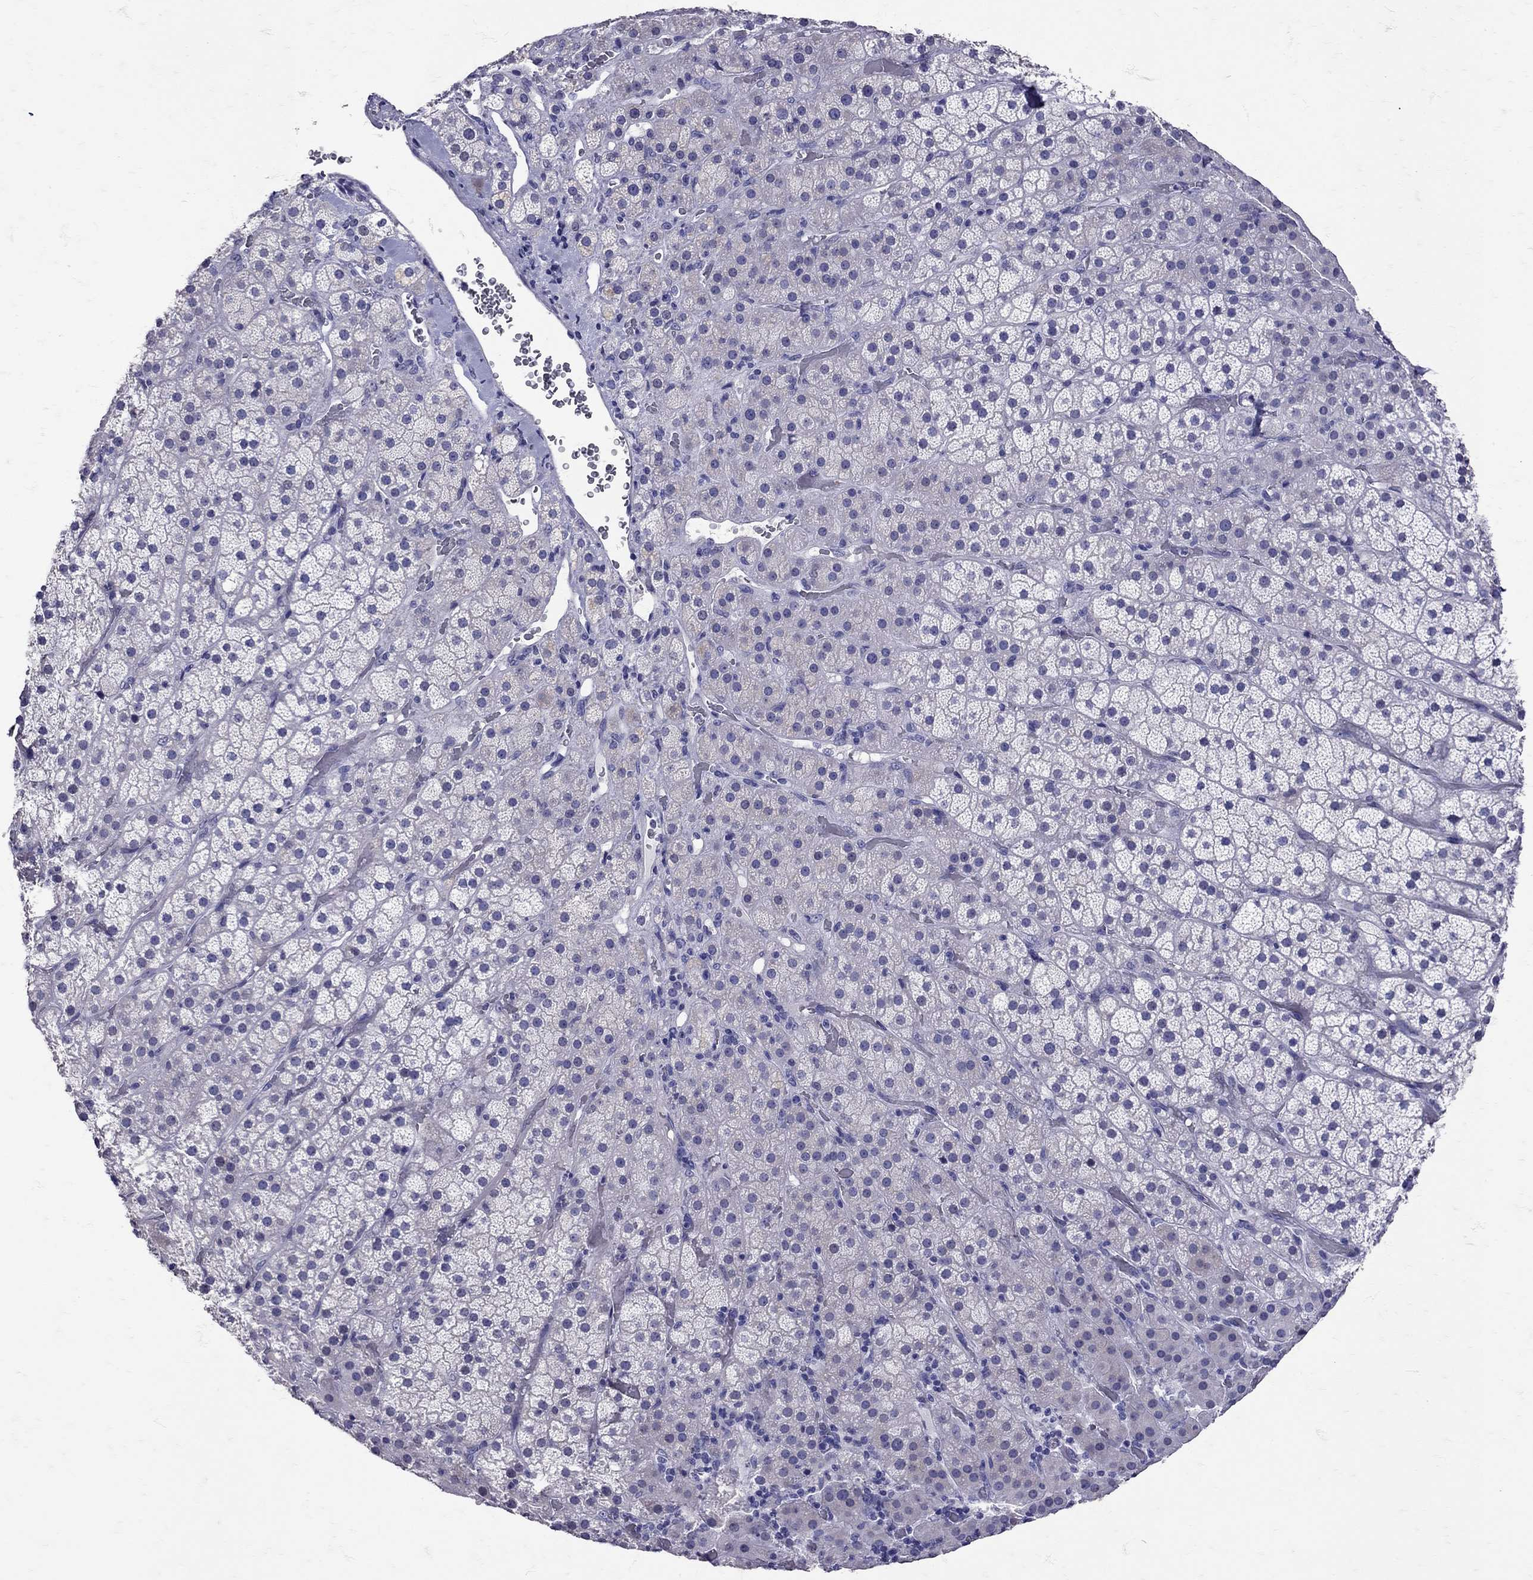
{"staining": {"intensity": "strong", "quantity": "<25%", "location": "cytoplasmic/membranous"}, "tissue": "adrenal gland", "cell_type": "Glandular cells", "image_type": "normal", "snomed": [{"axis": "morphology", "description": "Normal tissue, NOS"}, {"axis": "topography", "description": "Adrenal gland"}], "caption": "This micrograph displays benign adrenal gland stained with IHC to label a protein in brown. The cytoplasmic/membranous of glandular cells show strong positivity for the protein. Nuclei are counter-stained blue.", "gene": "SST", "patient": {"sex": "male", "age": 57}}